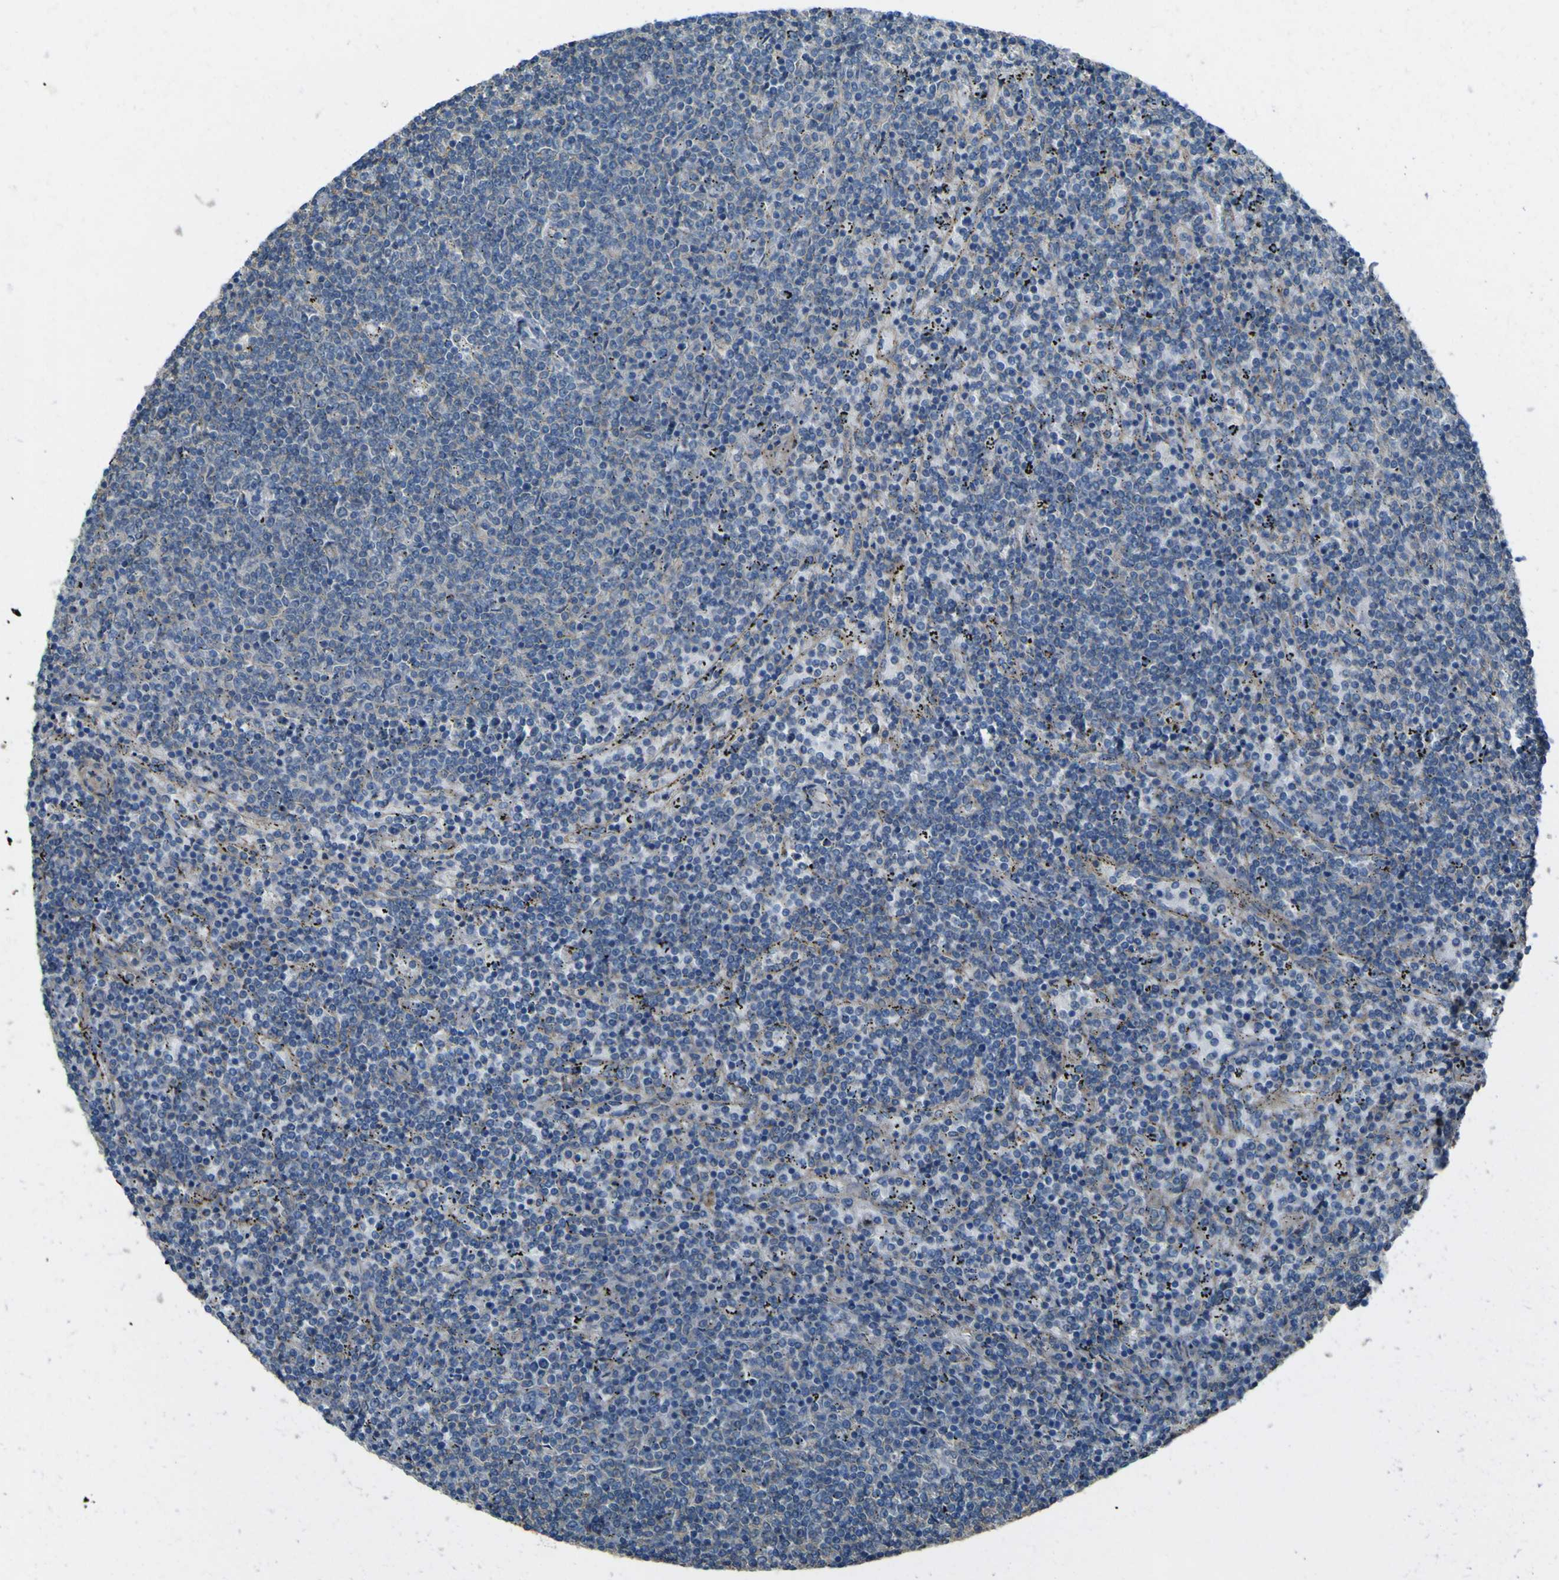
{"staining": {"intensity": "negative", "quantity": "none", "location": "none"}, "tissue": "lymphoma", "cell_type": "Tumor cells", "image_type": "cancer", "snomed": [{"axis": "morphology", "description": "Malignant lymphoma, non-Hodgkin's type, Low grade"}, {"axis": "topography", "description": "Spleen"}], "caption": "Immunohistochemical staining of human low-grade malignant lymphoma, non-Hodgkin's type exhibits no significant expression in tumor cells.", "gene": "NAALADL2", "patient": {"sex": "female", "age": 50}}